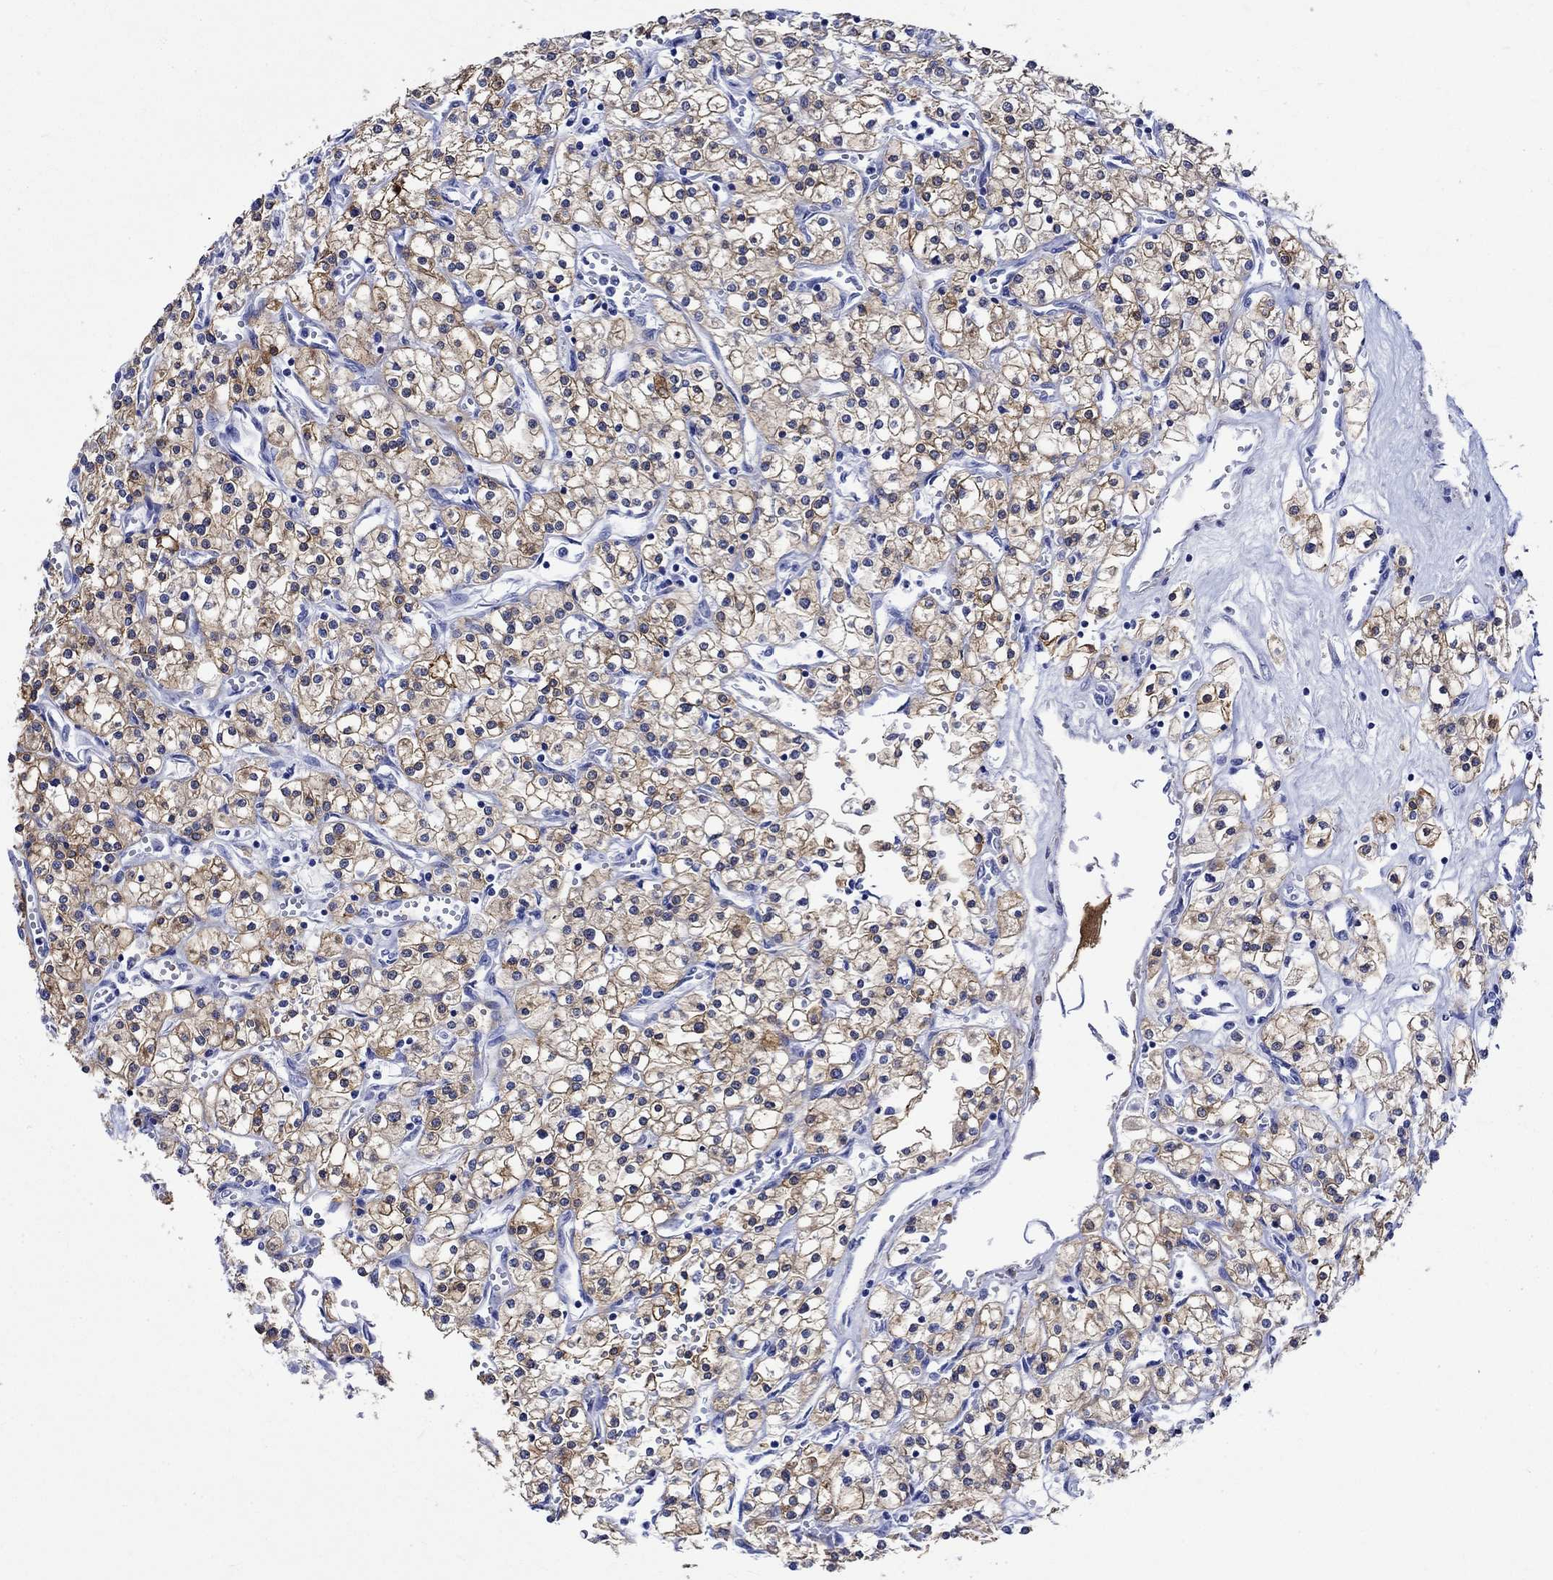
{"staining": {"intensity": "moderate", "quantity": ">75%", "location": "cytoplasmic/membranous"}, "tissue": "renal cancer", "cell_type": "Tumor cells", "image_type": "cancer", "snomed": [{"axis": "morphology", "description": "Adenocarcinoma, NOS"}, {"axis": "topography", "description": "Kidney"}], "caption": "Immunohistochemistry (IHC) micrograph of neoplastic tissue: human renal cancer stained using immunohistochemistry reveals medium levels of moderate protein expression localized specifically in the cytoplasmic/membranous of tumor cells, appearing as a cytoplasmic/membranous brown color.", "gene": "CRYAB", "patient": {"sex": "male", "age": 80}}